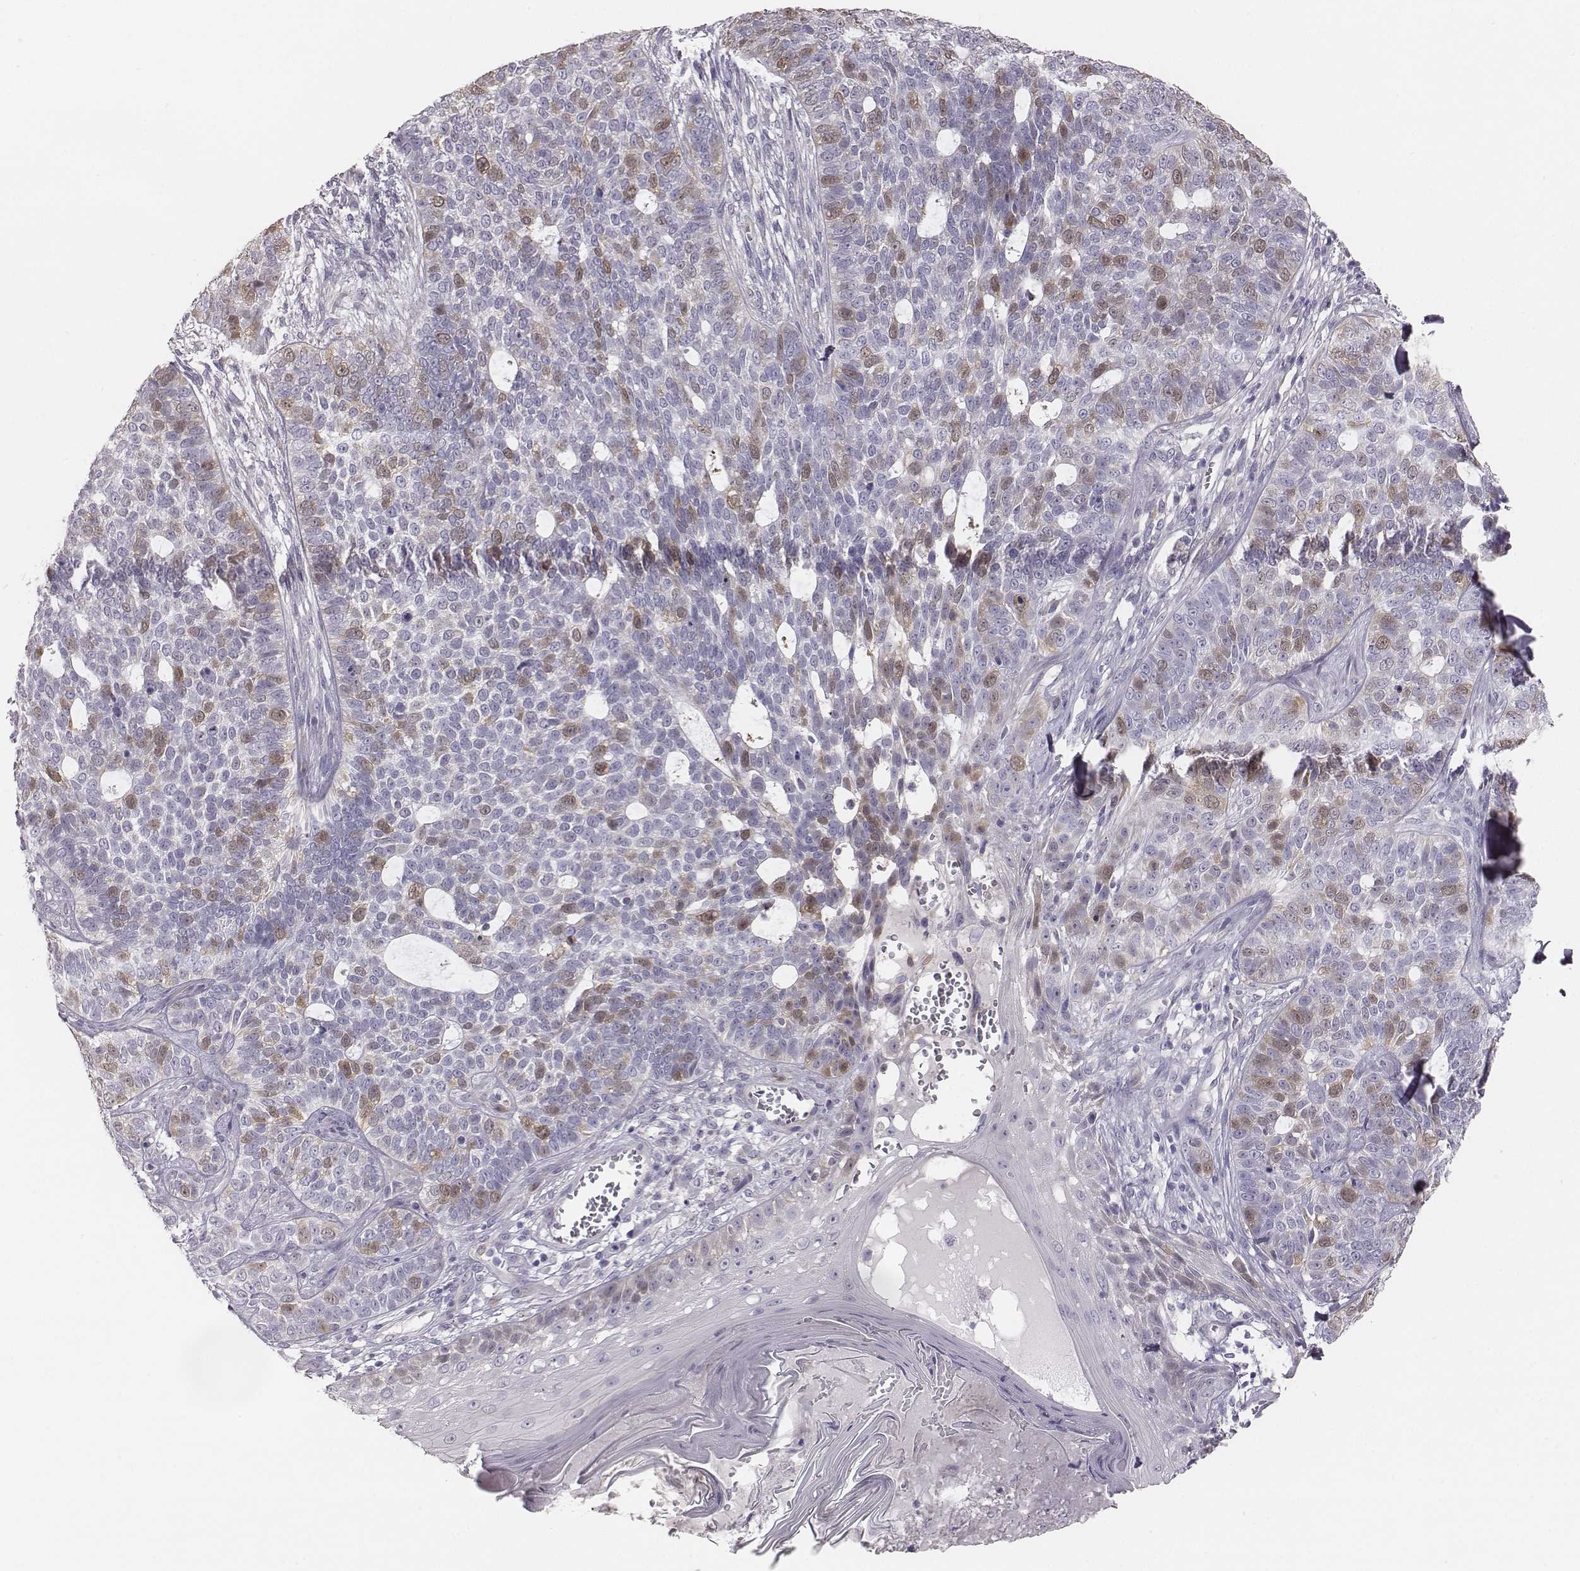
{"staining": {"intensity": "weak", "quantity": "25%-75%", "location": "cytoplasmic/membranous,nuclear"}, "tissue": "skin cancer", "cell_type": "Tumor cells", "image_type": "cancer", "snomed": [{"axis": "morphology", "description": "Basal cell carcinoma"}, {"axis": "topography", "description": "Skin"}], "caption": "Tumor cells show low levels of weak cytoplasmic/membranous and nuclear staining in about 25%-75% of cells in human basal cell carcinoma (skin). Ihc stains the protein of interest in brown and the nuclei are stained blue.", "gene": "PBK", "patient": {"sex": "female", "age": 69}}